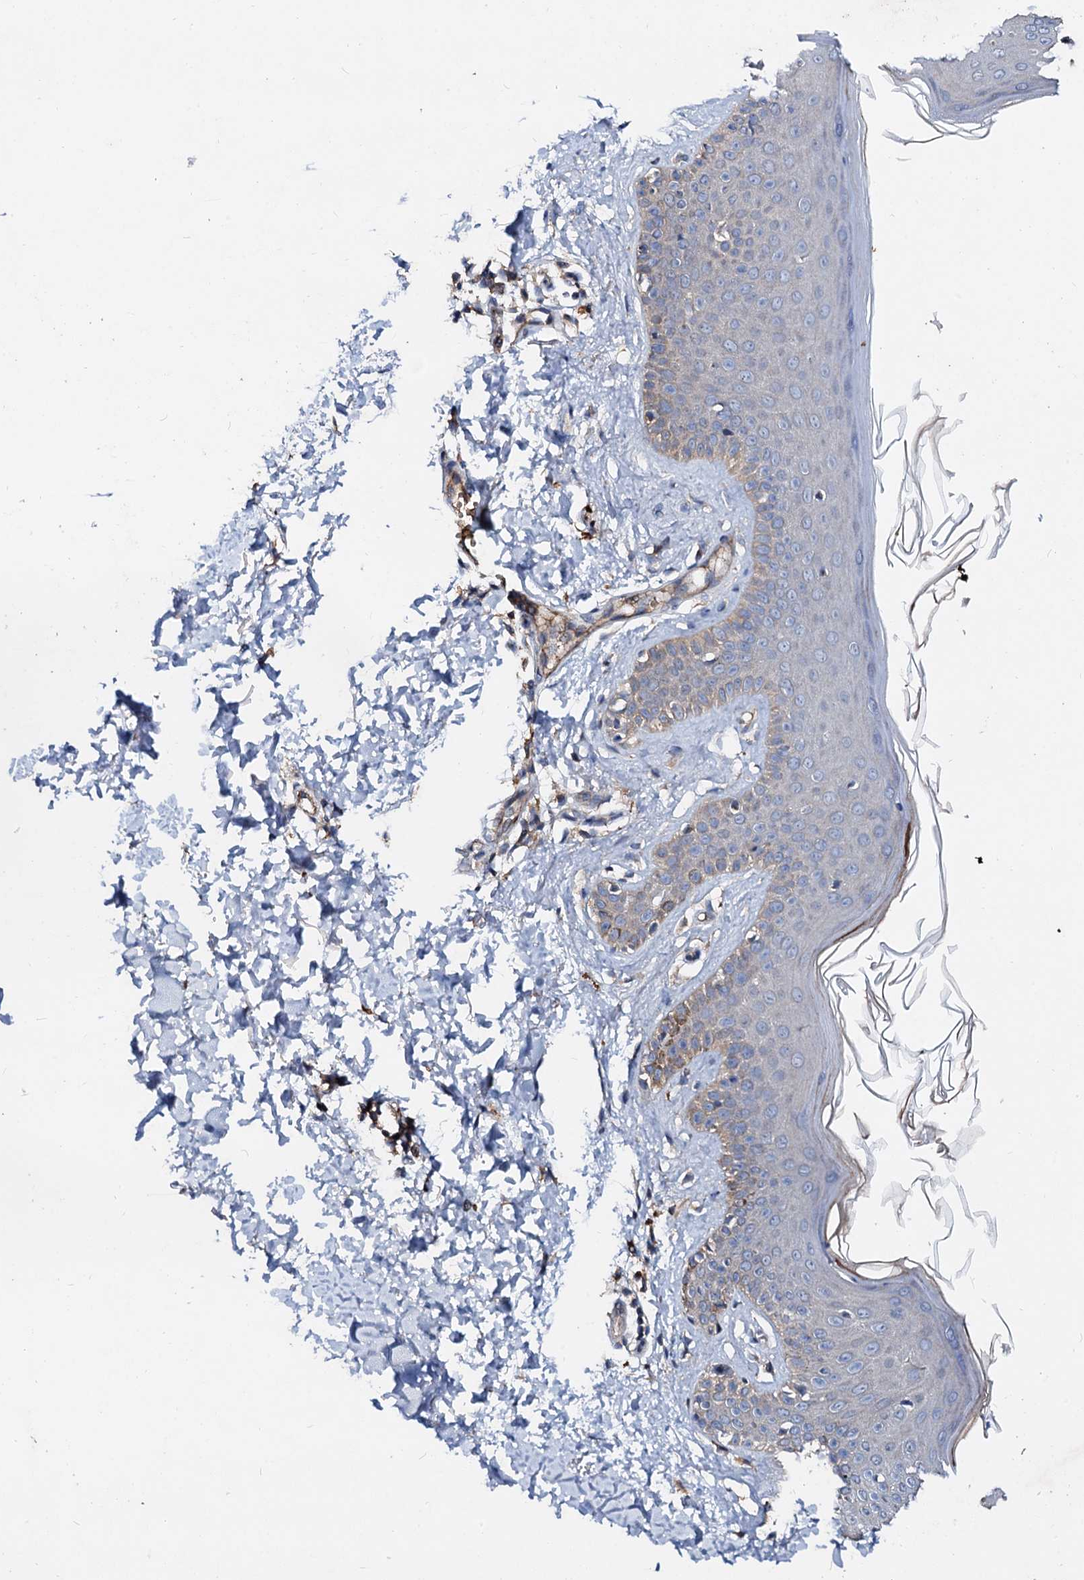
{"staining": {"intensity": "weak", "quantity": ">75%", "location": "cytoplasmic/membranous"}, "tissue": "skin", "cell_type": "Fibroblasts", "image_type": "normal", "snomed": [{"axis": "morphology", "description": "Normal tissue, NOS"}, {"axis": "topography", "description": "Skin"}], "caption": "Immunohistochemical staining of benign skin demonstrates >75% levels of weak cytoplasmic/membranous protein staining in approximately >75% of fibroblasts.", "gene": "FIBIN", "patient": {"sex": "male", "age": 52}}